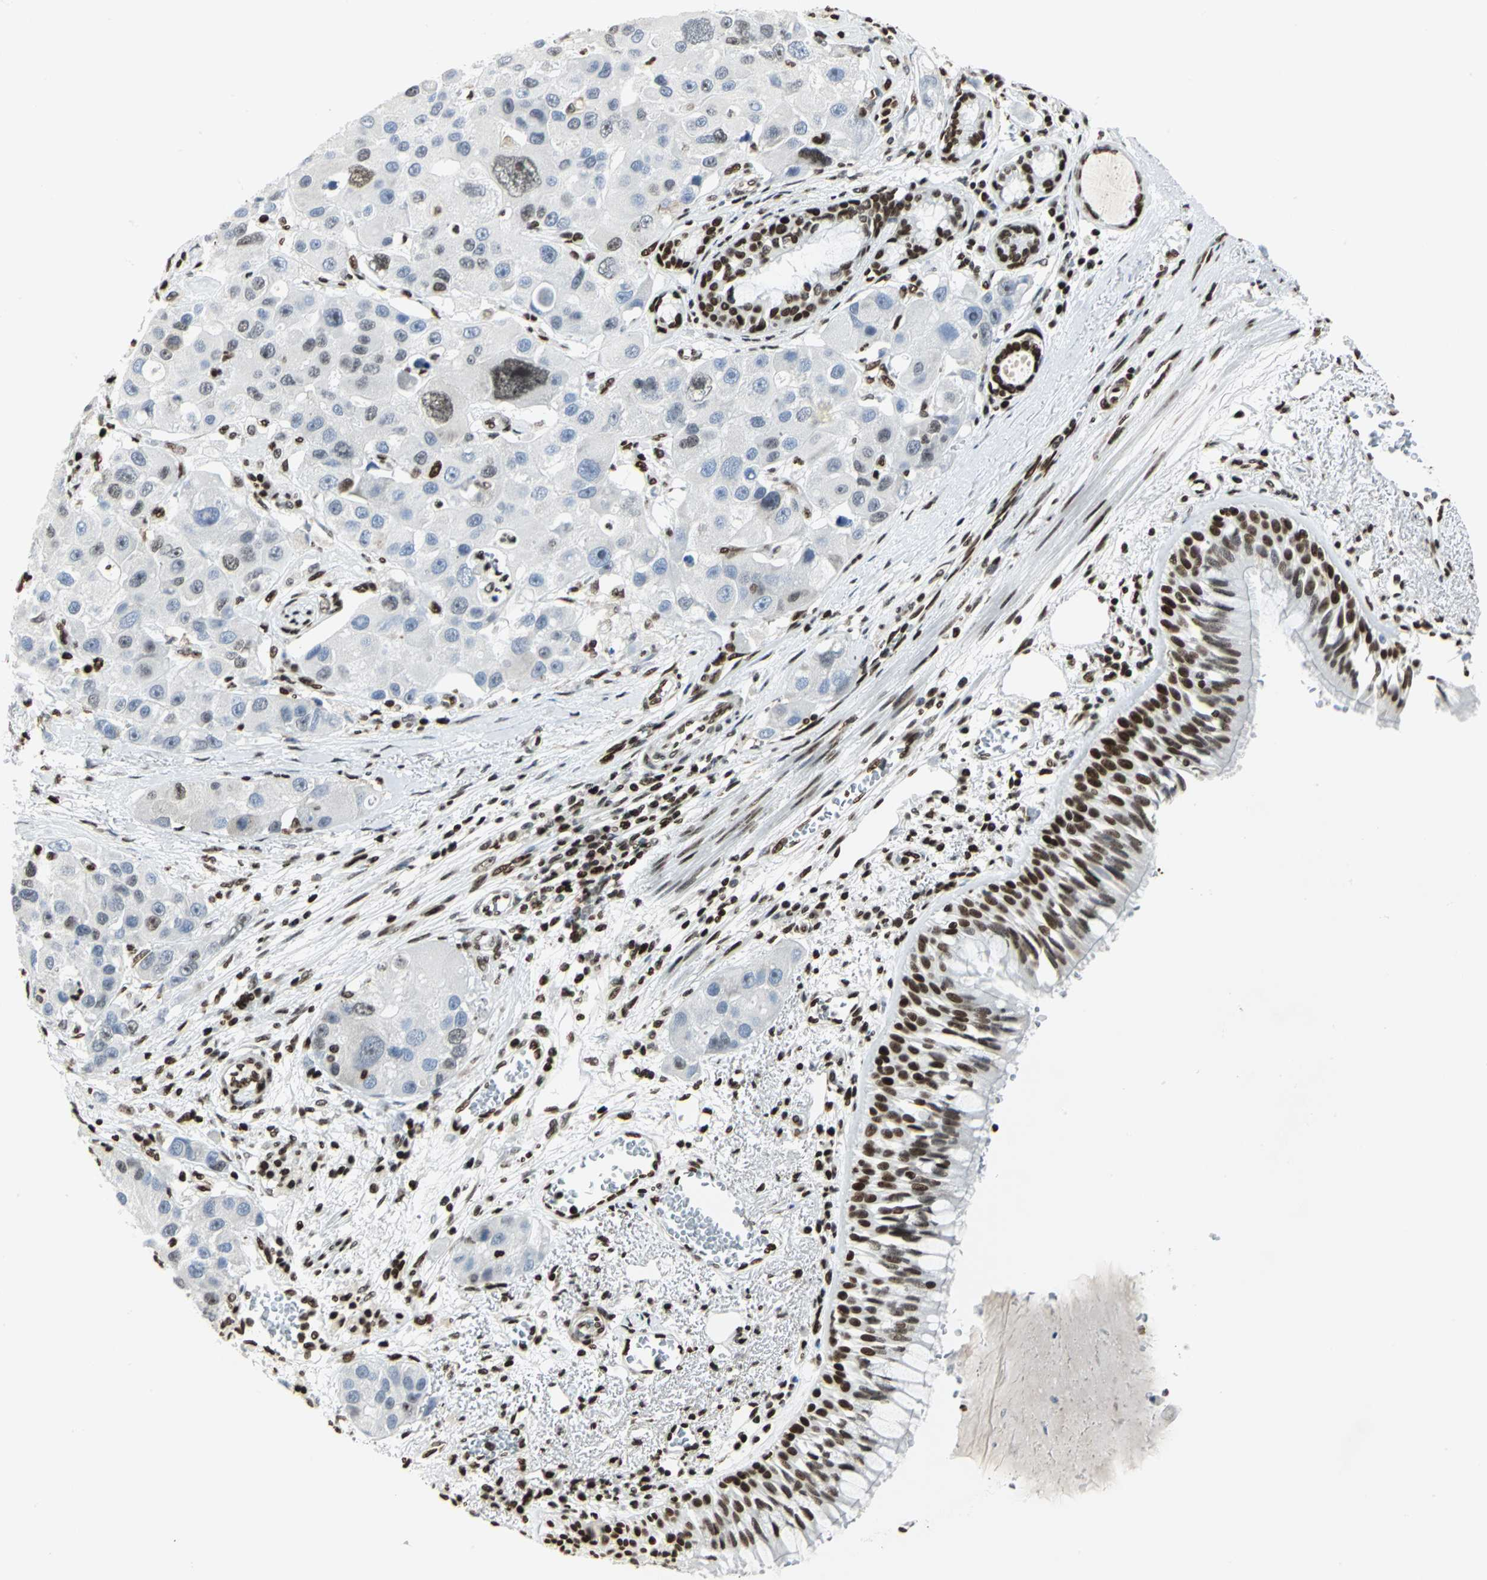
{"staining": {"intensity": "strong", "quantity": ">75%", "location": "nuclear"}, "tissue": "bronchus", "cell_type": "Respiratory epithelial cells", "image_type": "normal", "snomed": [{"axis": "morphology", "description": "Normal tissue, NOS"}, {"axis": "morphology", "description": "Adenocarcinoma, NOS"}, {"axis": "morphology", "description": "Adenocarcinoma, metastatic, NOS"}, {"axis": "topography", "description": "Lymph node"}, {"axis": "topography", "description": "Bronchus"}, {"axis": "topography", "description": "Lung"}], "caption": "Protein expression analysis of benign human bronchus reveals strong nuclear expression in about >75% of respiratory epithelial cells. (brown staining indicates protein expression, while blue staining denotes nuclei).", "gene": "HMGB1", "patient": {"sex": "female", "age": 54}}